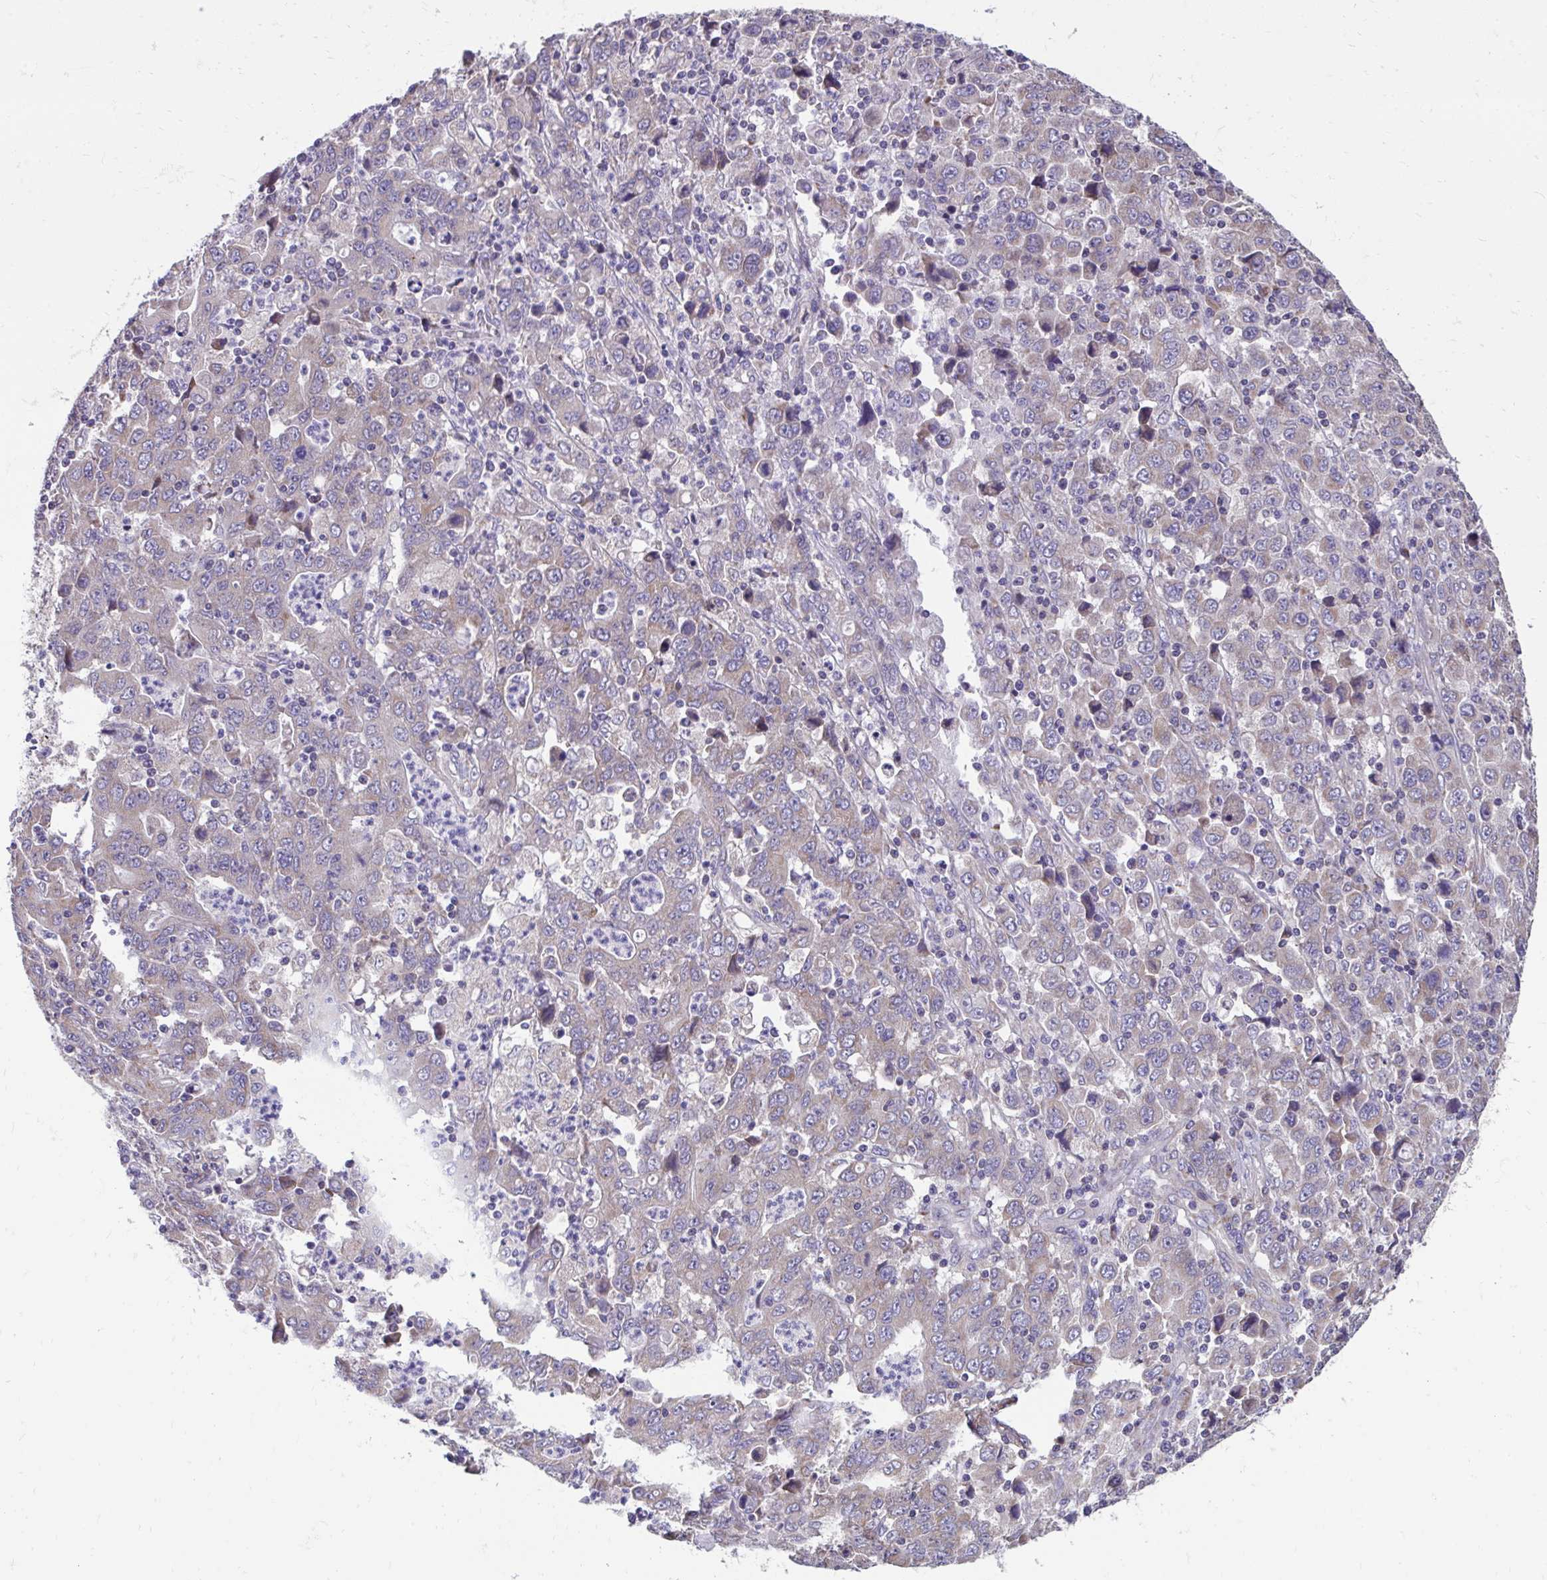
{"staining": {"intensity": "weak", "quantity": "25%-75%", "location": "cytoplasmic/membranous"}, "tissue": "stomach cancer", "cell_type": "Tumor cells", "image_type": "cancer", "snomed": [{"axis": "morphology", "description": "Adenocarcinoma, NOS"}, {"axis": "topography", "description": "Stomach, upper"}], "caption": "Tumor cells exhibit low levels of weak cytoplasmic/membranous staining in approximately 25%-75% of cells in human adenocarcinoma (stomach).", "gene": "LINGO4", "patient": {"sex": "male", "age": 69}}